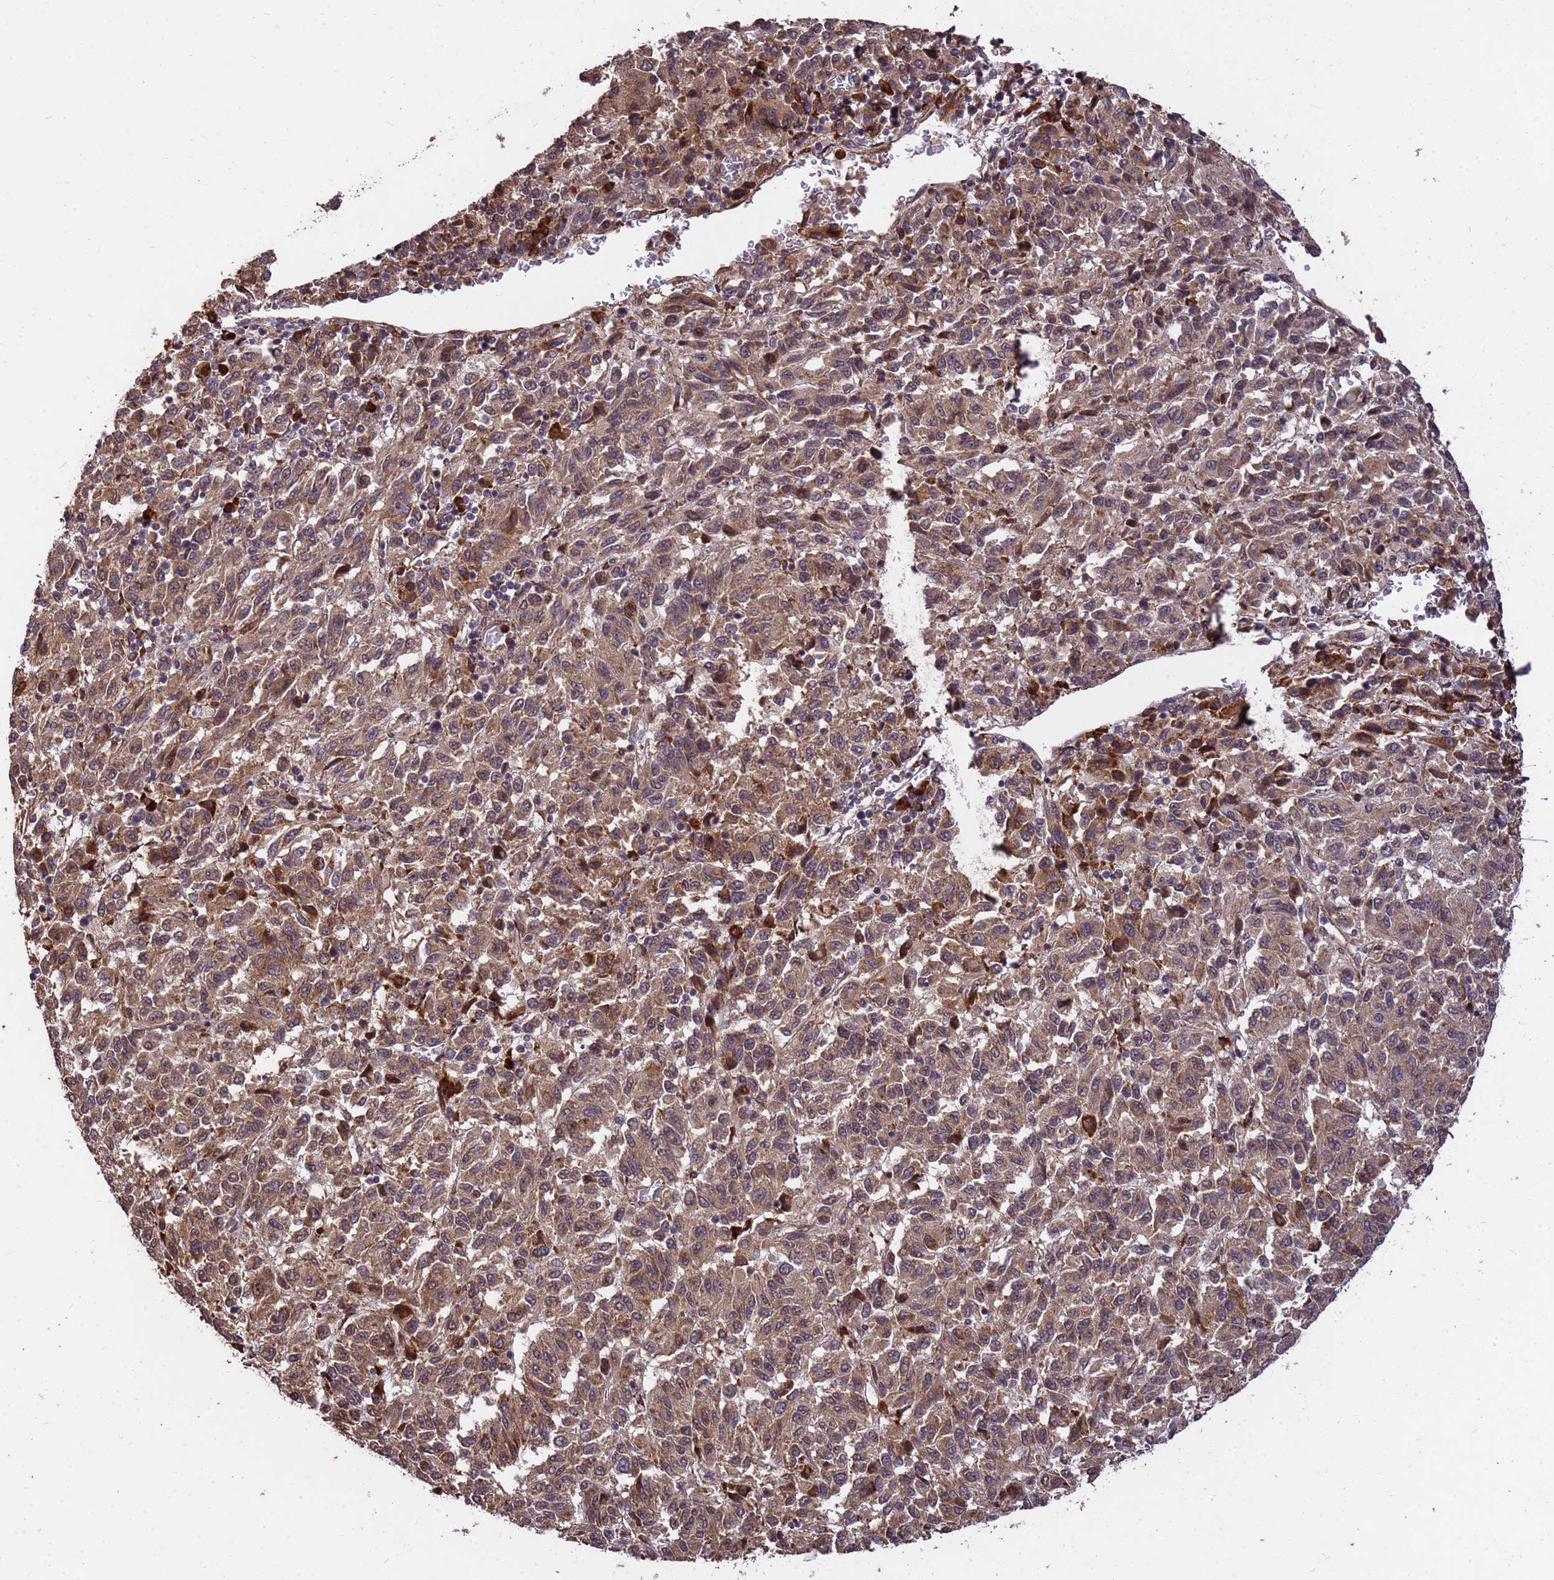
{"staining": {"intensity": "moderate", "quantity": ">75%", "location": "cytoplasmic/membranous,nuclear"}, "tissue": "melanoma", "cell_type": "Tumor cells", "image_type": "cancer", "snomed": [{"axis": "morphology", "description": "Malignant melanoma, Metastatic site"}, {"axis": "topography", "description": "Lung"}], "caption": "Tumor cells show medium levels of moderate cytoplasmic/membranous and nuclear staining in about >75% of cells in human malignant melanoma (metastatic site).", "gene": "ZNF619", "patient": {"sex": "male", "age": 64}}